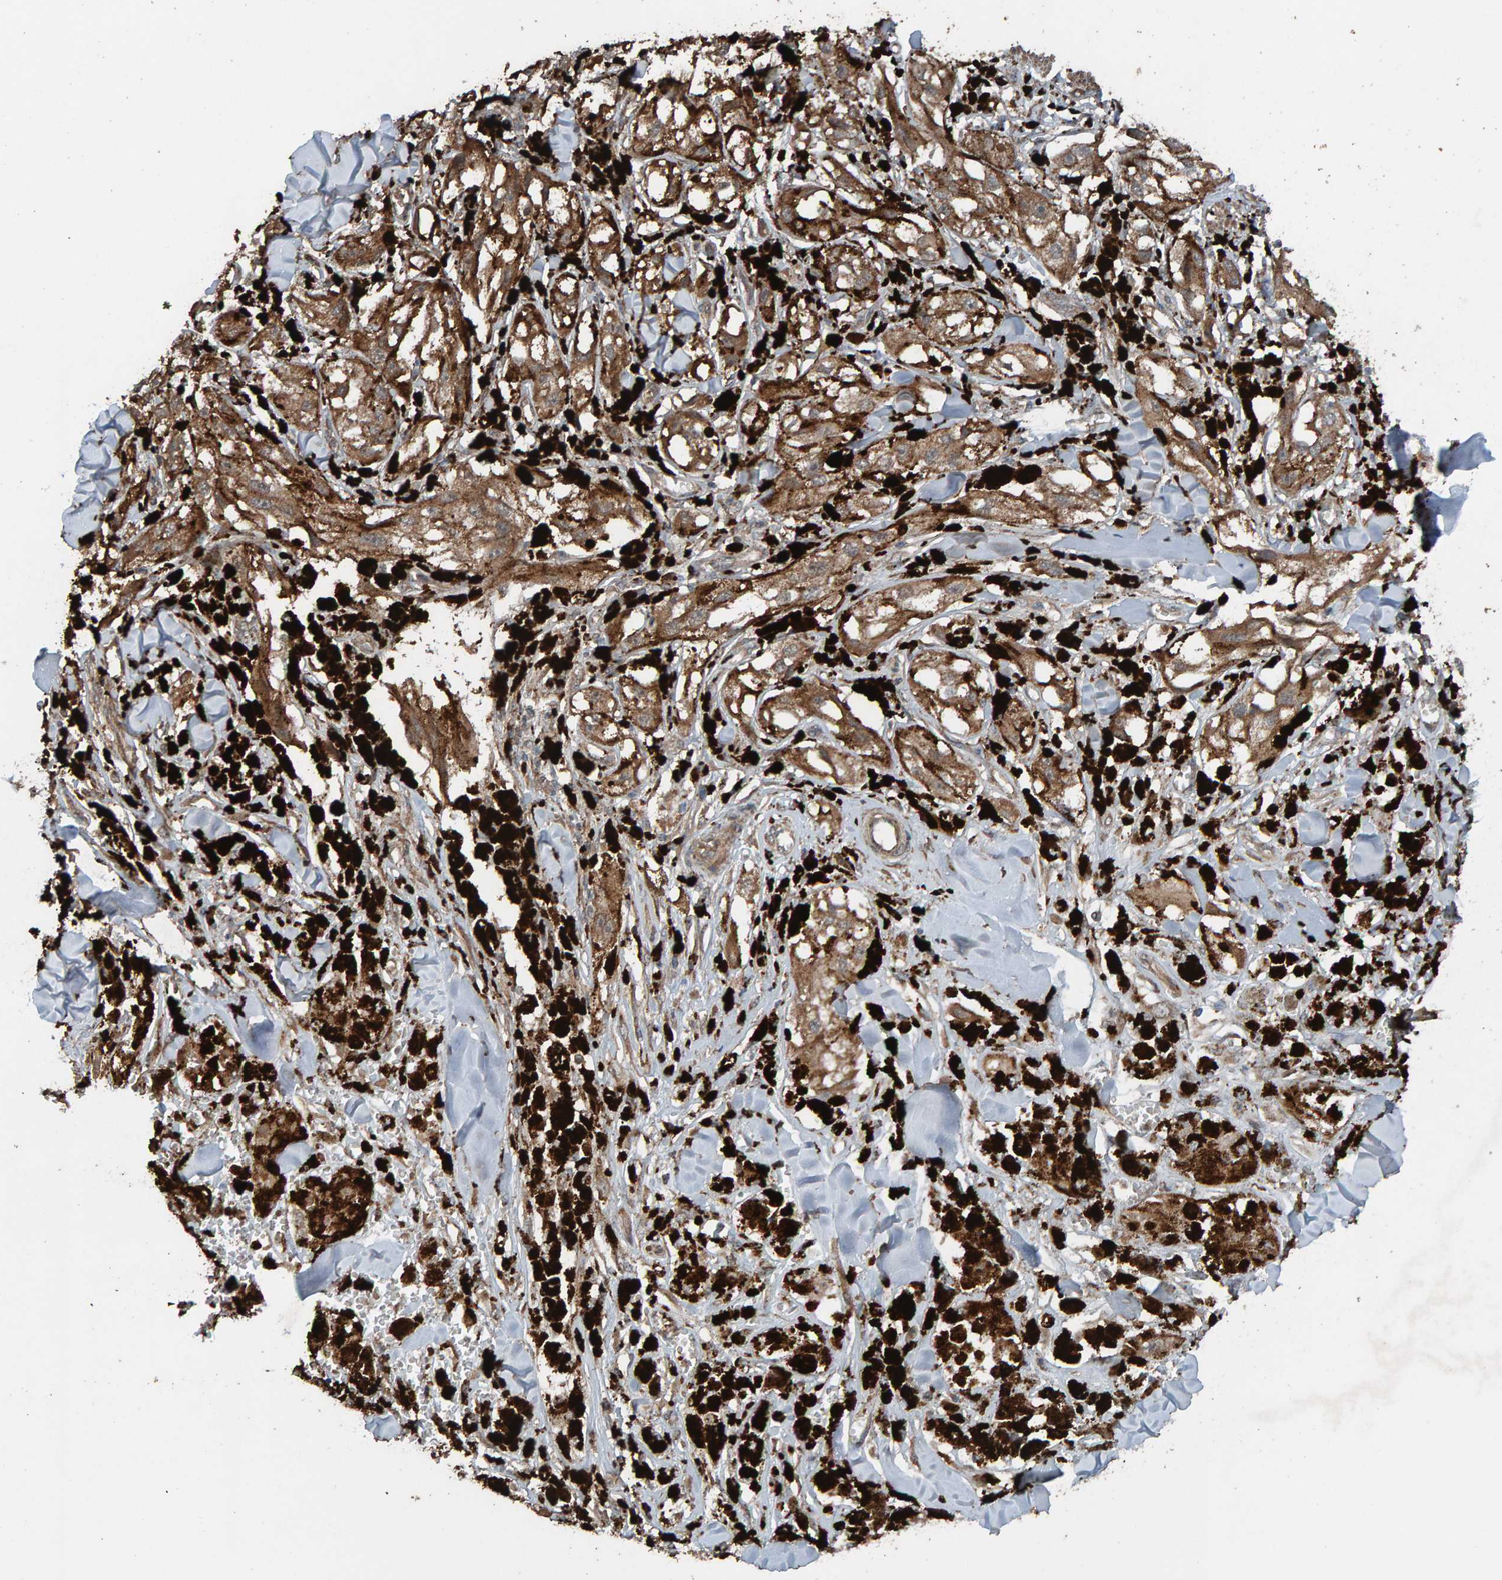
{"staining": {"intensity": "moderate", "quantity": ">75%", "location": "cytoplasmic/membranous"}, "tissue": "melanoma", "cell_type": "Tumor cells", "image_type": "cancer", "snomed": [{"axis": "morphology", "description": "Malignant melanoma, NOS"}, {"axis": "topography", "description": "Skin"}], "caption": "Moderate cytoplasmic/membranous positivity is seen in about >75% of tumor cells in malignant melanoma.", "gene": "DUS1L", "patient": {"sex": "male", "age": 88}}